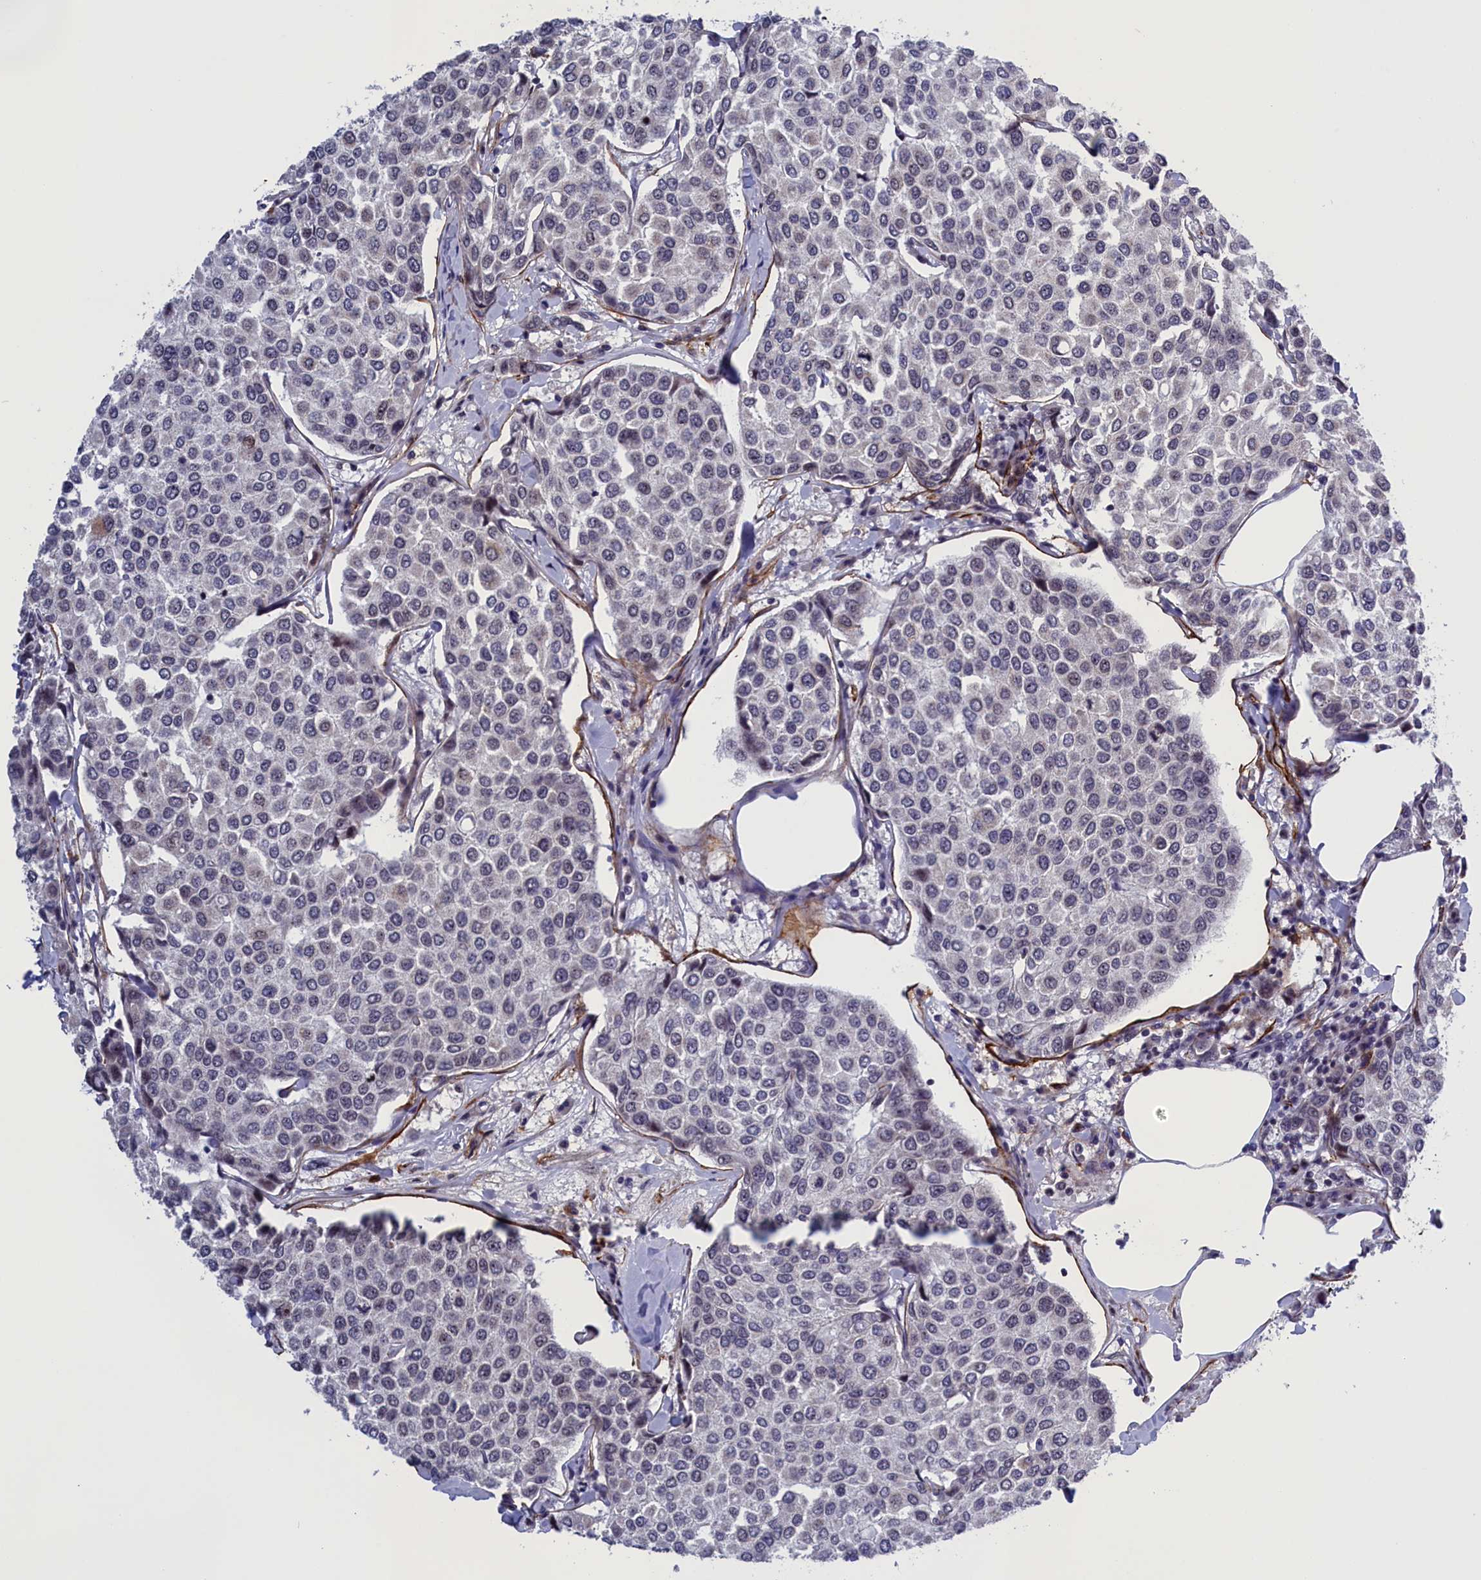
{"staining": {"intensity": "negative", "quantity": "none", "location": "none"}, "tissue": "breast cancer", "cell_type": "Tumor cells", "image_type": "cancer", "snomed": [{"axis": "morphology", "description": "Duct carcinoma"}, {"axis": "topography", "description": "Breast"}], "caption": "Immunohistochemical staining of human breast cancer displays no significant expression in tumor cells. Nuclei are stained in blue.", "gene": "PPAN", "patient": {"sex": "female", "age": 55}}